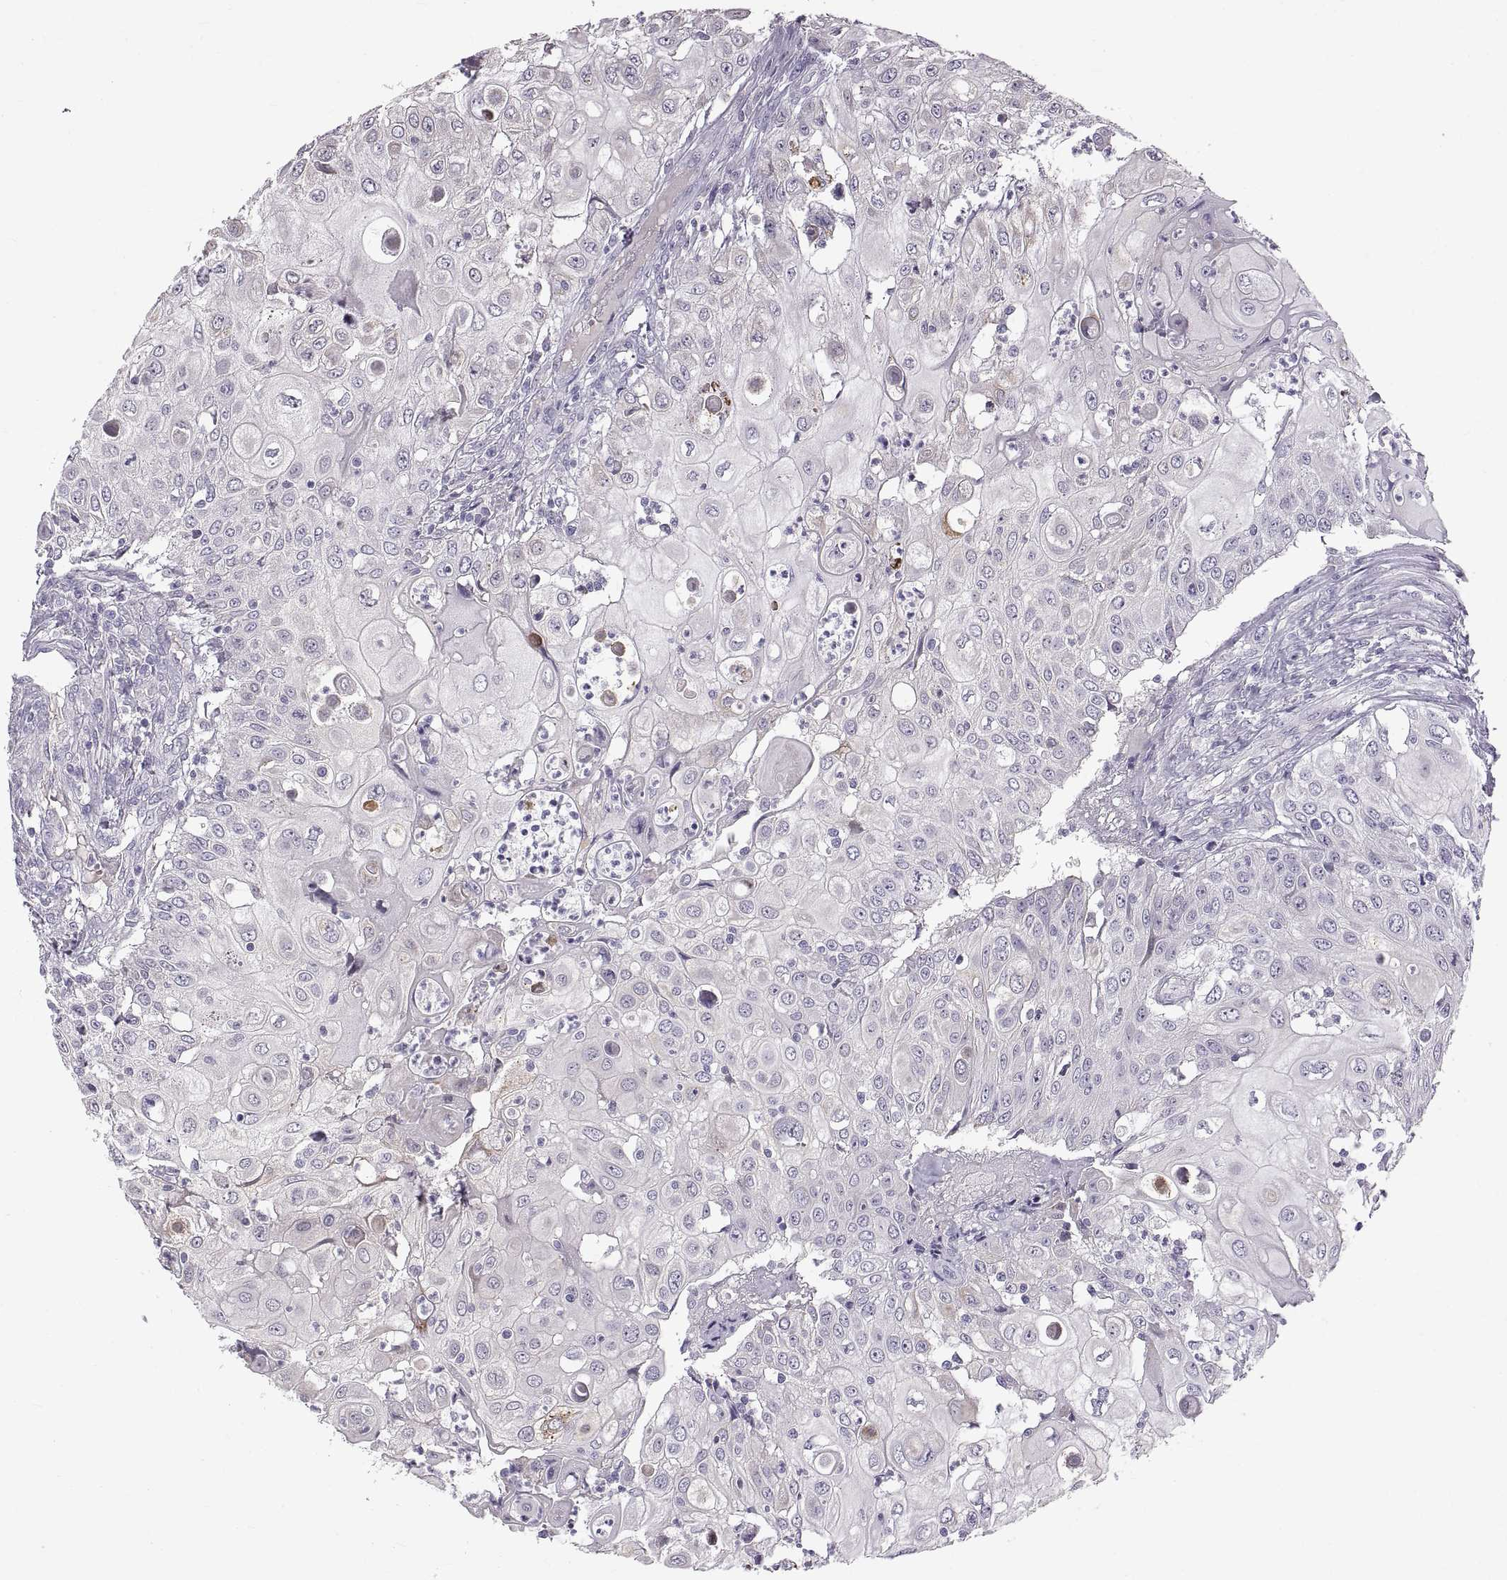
{"staining": {"intensity": "negative", "quantity": "none", "location": "none"}, "tissue": "urothelial cancer", "cell_type": "Tumor cells", "image_type": "cancer", "snomed": [{"axis": "morphology", "description": "Urothelial carcinoma, High grade"}, {"axis": "topography", "description": "Urinary bladder"}], "caption": "Urothelial cancer was stained to show a protein in brown. There is no significant staining in tumor cells.", "gene": "WFDC8", "patient": {"sex": "female", "age": 79}}